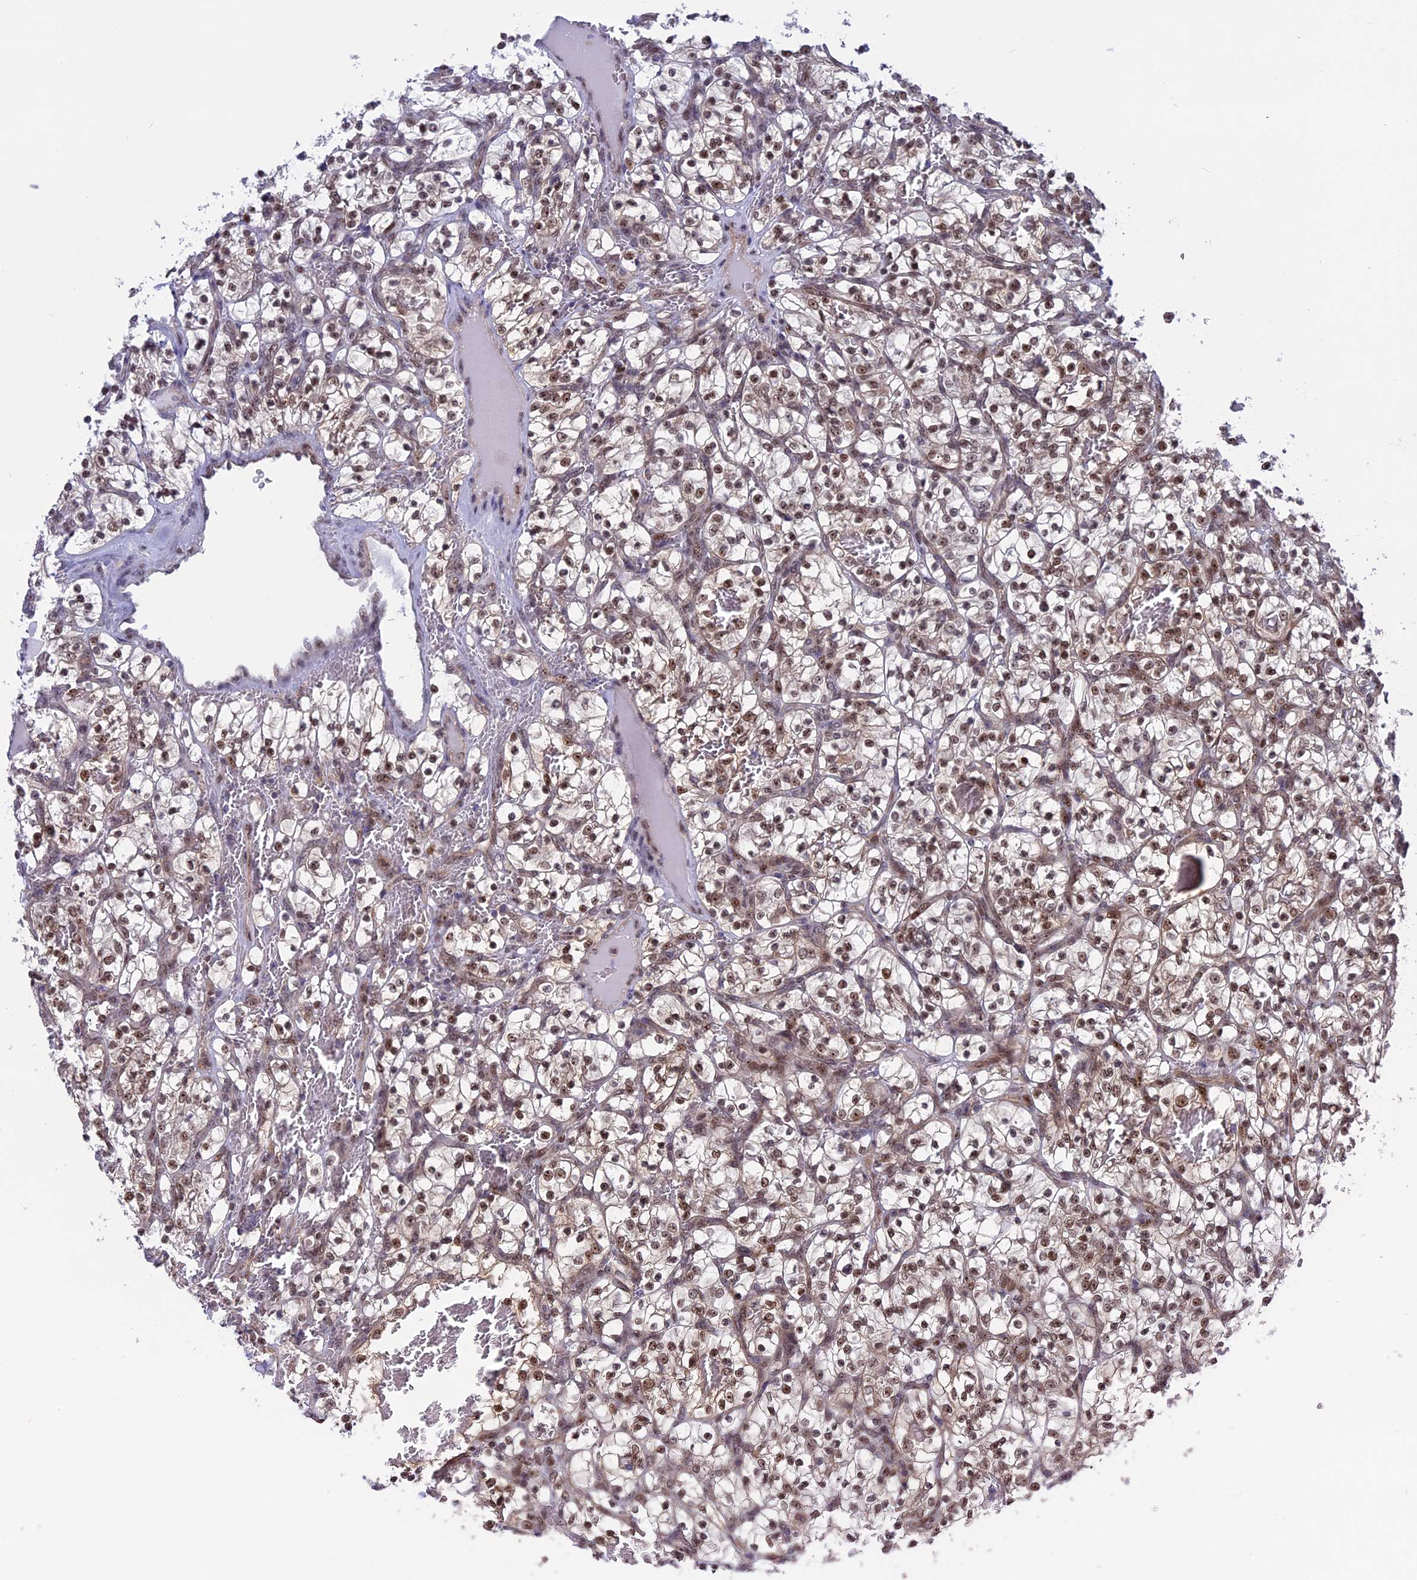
{"staining": {"intensity": "moderate", "quantity": ">75%", "location": "nuclear"}, "tissue": "renal cancer", "cell_type": "Tumor cells", "image_type": "cancer", "snomed": [{"axis": "morphology", "description": "Adenocarcinoma, NOS"}, {"axis": "topography", "description": "Kidney"}], "caption": "Renal adenocarcinoma tissue demonstrates moderate nuclear expression in about >75% of tumor cells The staining was performed using DAB (3,3'-diaminobenzidine) to visualize the protein expression in brown, while the nuclei were stained in blue with hematoxylin (Magnification: 20x).", "gene": "CCDC86", "patient": {"sex": "female", "age": 57}}